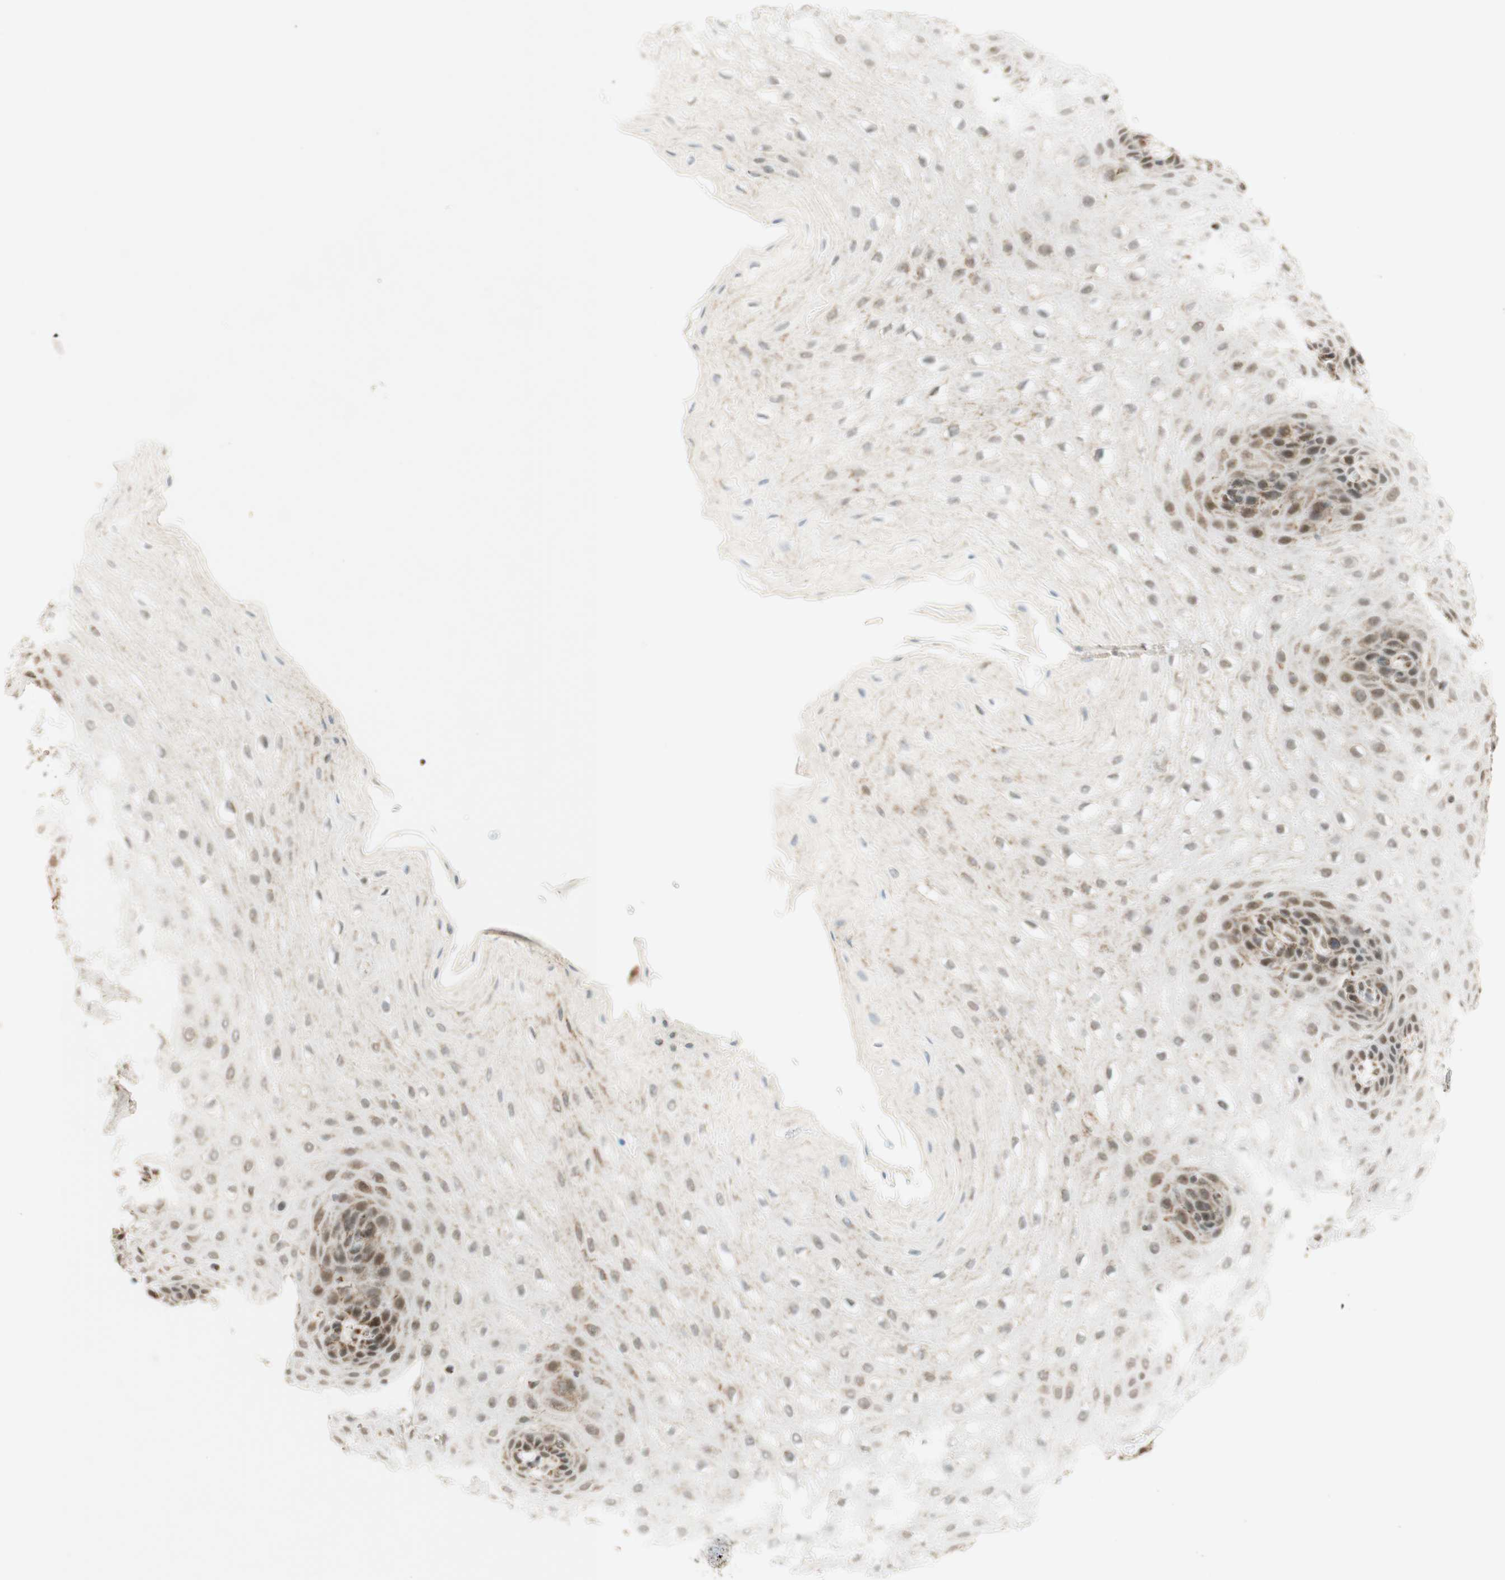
{"staining": {"intensity": "moderate", "quantity": "25%-75%", "location": "nuclear"}, "tissue": "esophagus", "cell_type": "Squamous epithelial cells", "image_type": "normal", "snomed": [{"axis": "morphology", "description": "Normal tissue, NOS"}, {"axis": "topography", "description": "Esophagus"}], "caption": "High-magnification brightfield microscopy of unremarkable esophagus stained with DAB (3,3'-diaminobenzidine) (brown) and counterstained with hematoxylin (blue). squamous epithelial cells exhibit moderate nuclear positivity is identified in approximately25%-75% of cells. The protein is shown in brown color, while the nuclei are stained blue.", "gene": "ZNF782", "patient": {"sex": "male", "age": 54}}